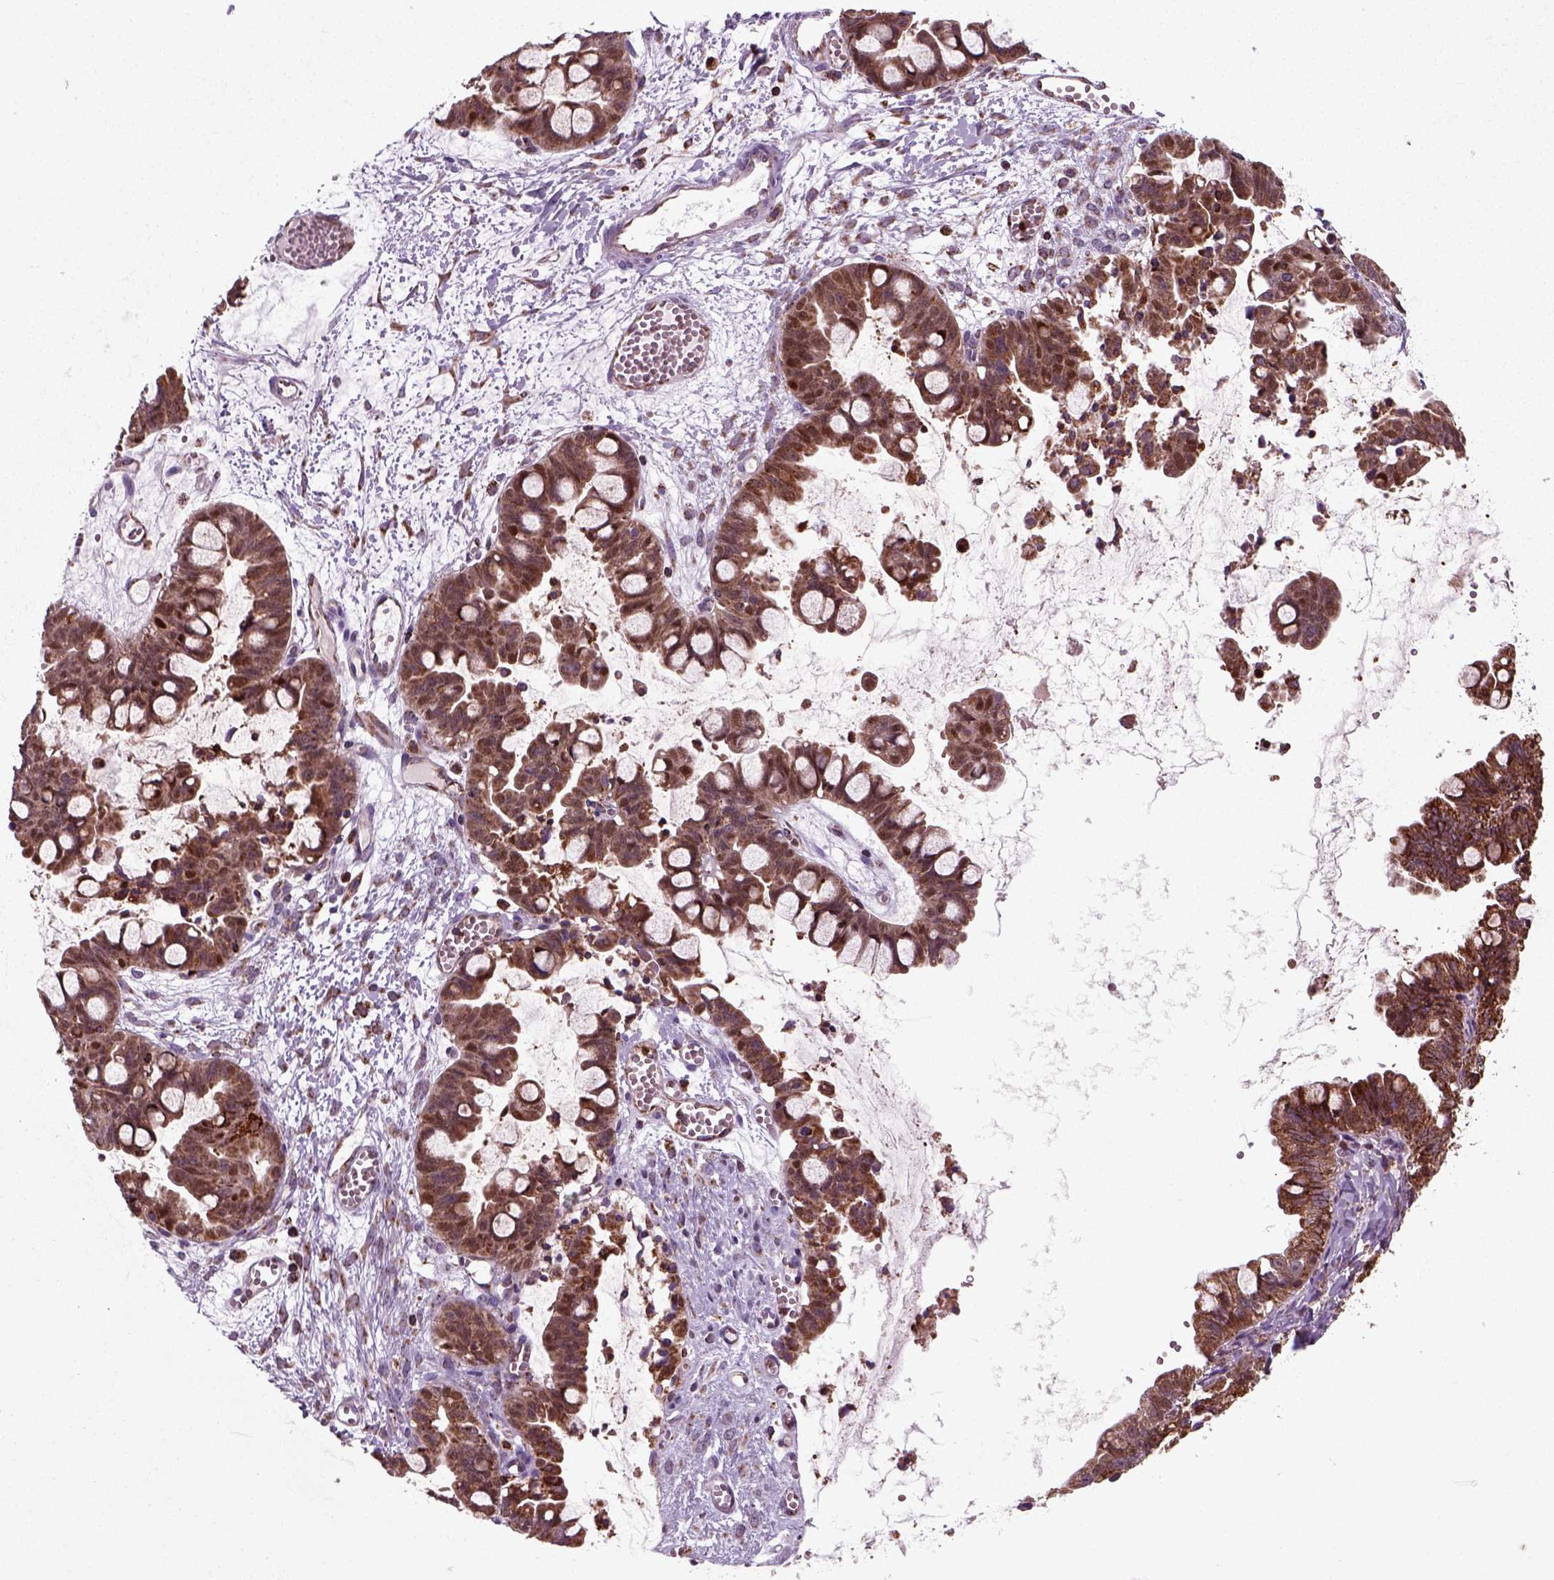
{"staining": {"intensity": "moderate", "quantity": ">75%", "location": "cytoplasmic/membranous,nuclear"}, "tissue": "ovarian cancer", "cell_type": "Tumor cells", "image_type": "cancer", "snomed": [{"axis": "morphology", "description": "Cystadenocarcinoma, mucinous, NOS"}, {"axis": "topography", "description": "Ovary"}], "caption": "The histopathology image demonstrates staining of ovarian cancer (mucinous cystadenocarcinoma), revealing moderate cytoplasmic/membranous and nuclear protein positivity (brown color) within tumor cells.", "gene": "NUDT16L1", "patient": {"sex": "female", "age": 63}}